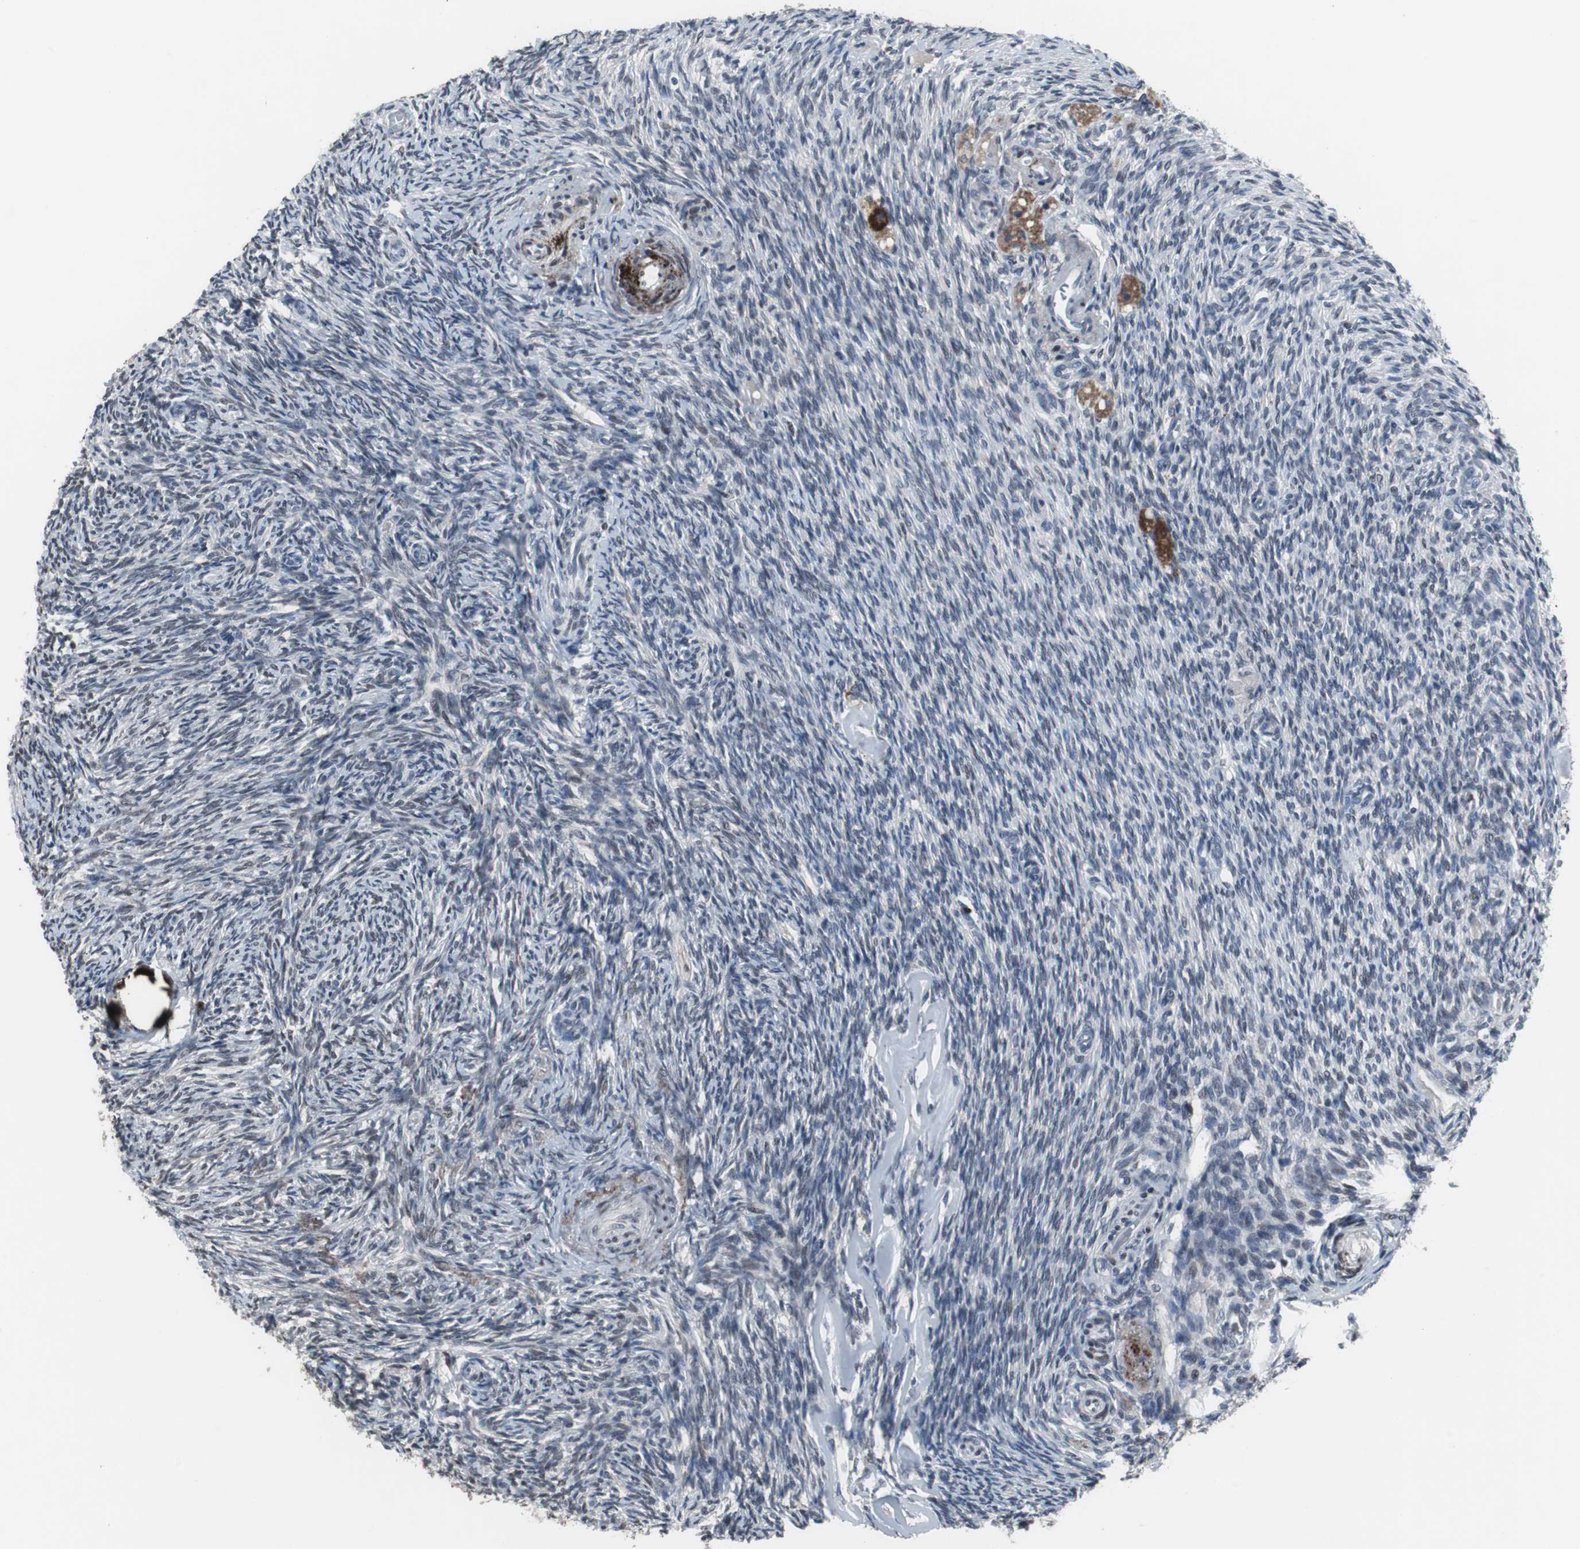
{"staining": {"intensity": "moderate", "quantity": ">75%", "location": "nuclear"}, "tissue": "ovary", "cell_type": "Ovarian stroma cells", "image_type": "normal", "snomed": [{"axis": "morphology", "description": "Normal tissue, NOS"}, {"axis": "topography", "description": "Ovary"}], "caption": "DAB (3,3'-diaminobenzidine) immunohistochemical staining of unremarkable human ovary demonstrates moderate nuclear protein expression in approximately >75% of ovarian stroma cells.", "gene": "FOXP4", "patient": {"sex": "female", "age": 60}}